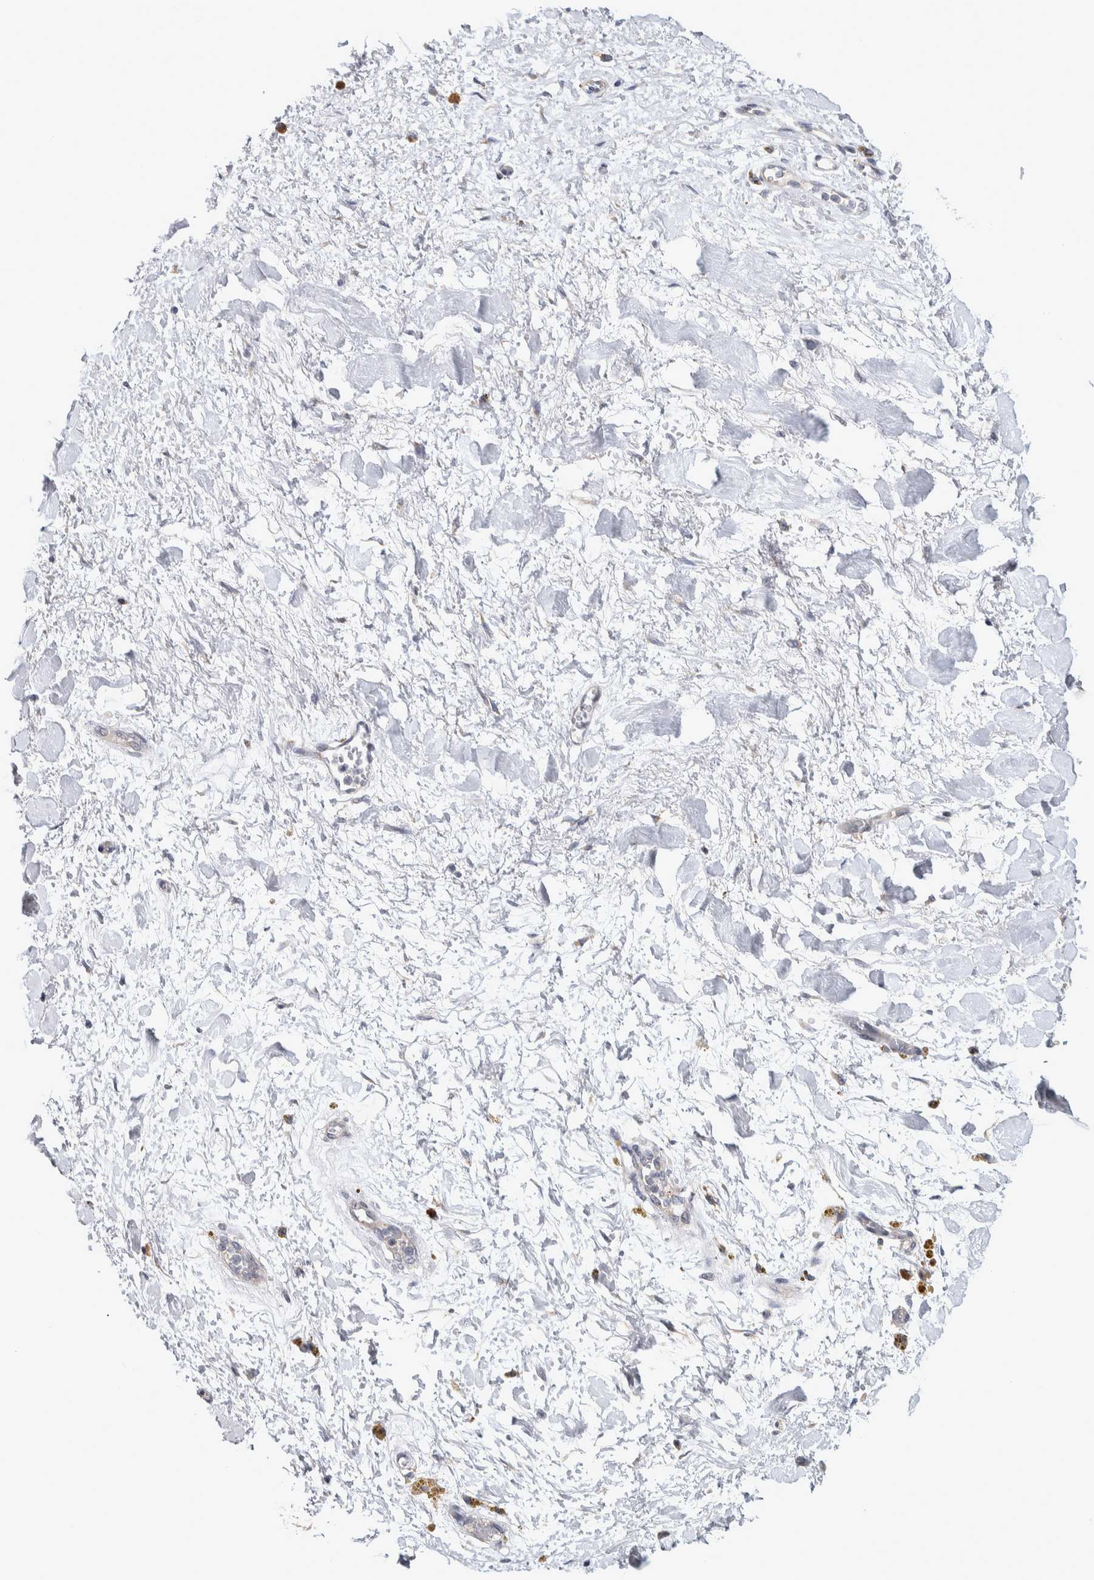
{"staining": {"intensity": "weak", "quantity": "25%-75%", "location": "cytoplasmic/membranous"}, "tissue": "adipose tissue", "cell_type": "Adipocytes", "image_type": "normal", "snomed": [{"axis": "morphology", "description": "Normal tissue, NOS"}, {"axis": "topography", "description": "Kidney"}, {"axis": "topography", "description": "Peripheral nerve tissue"}], "caption": "Immunohistochemical staining of normal human adipose tissue reveals low levels of weak cytoplasmic/membranous positivity in about 25%-75% of adipocytes.", "gene": "IBTK", "patient": {"sex": "male", "age": 7}}